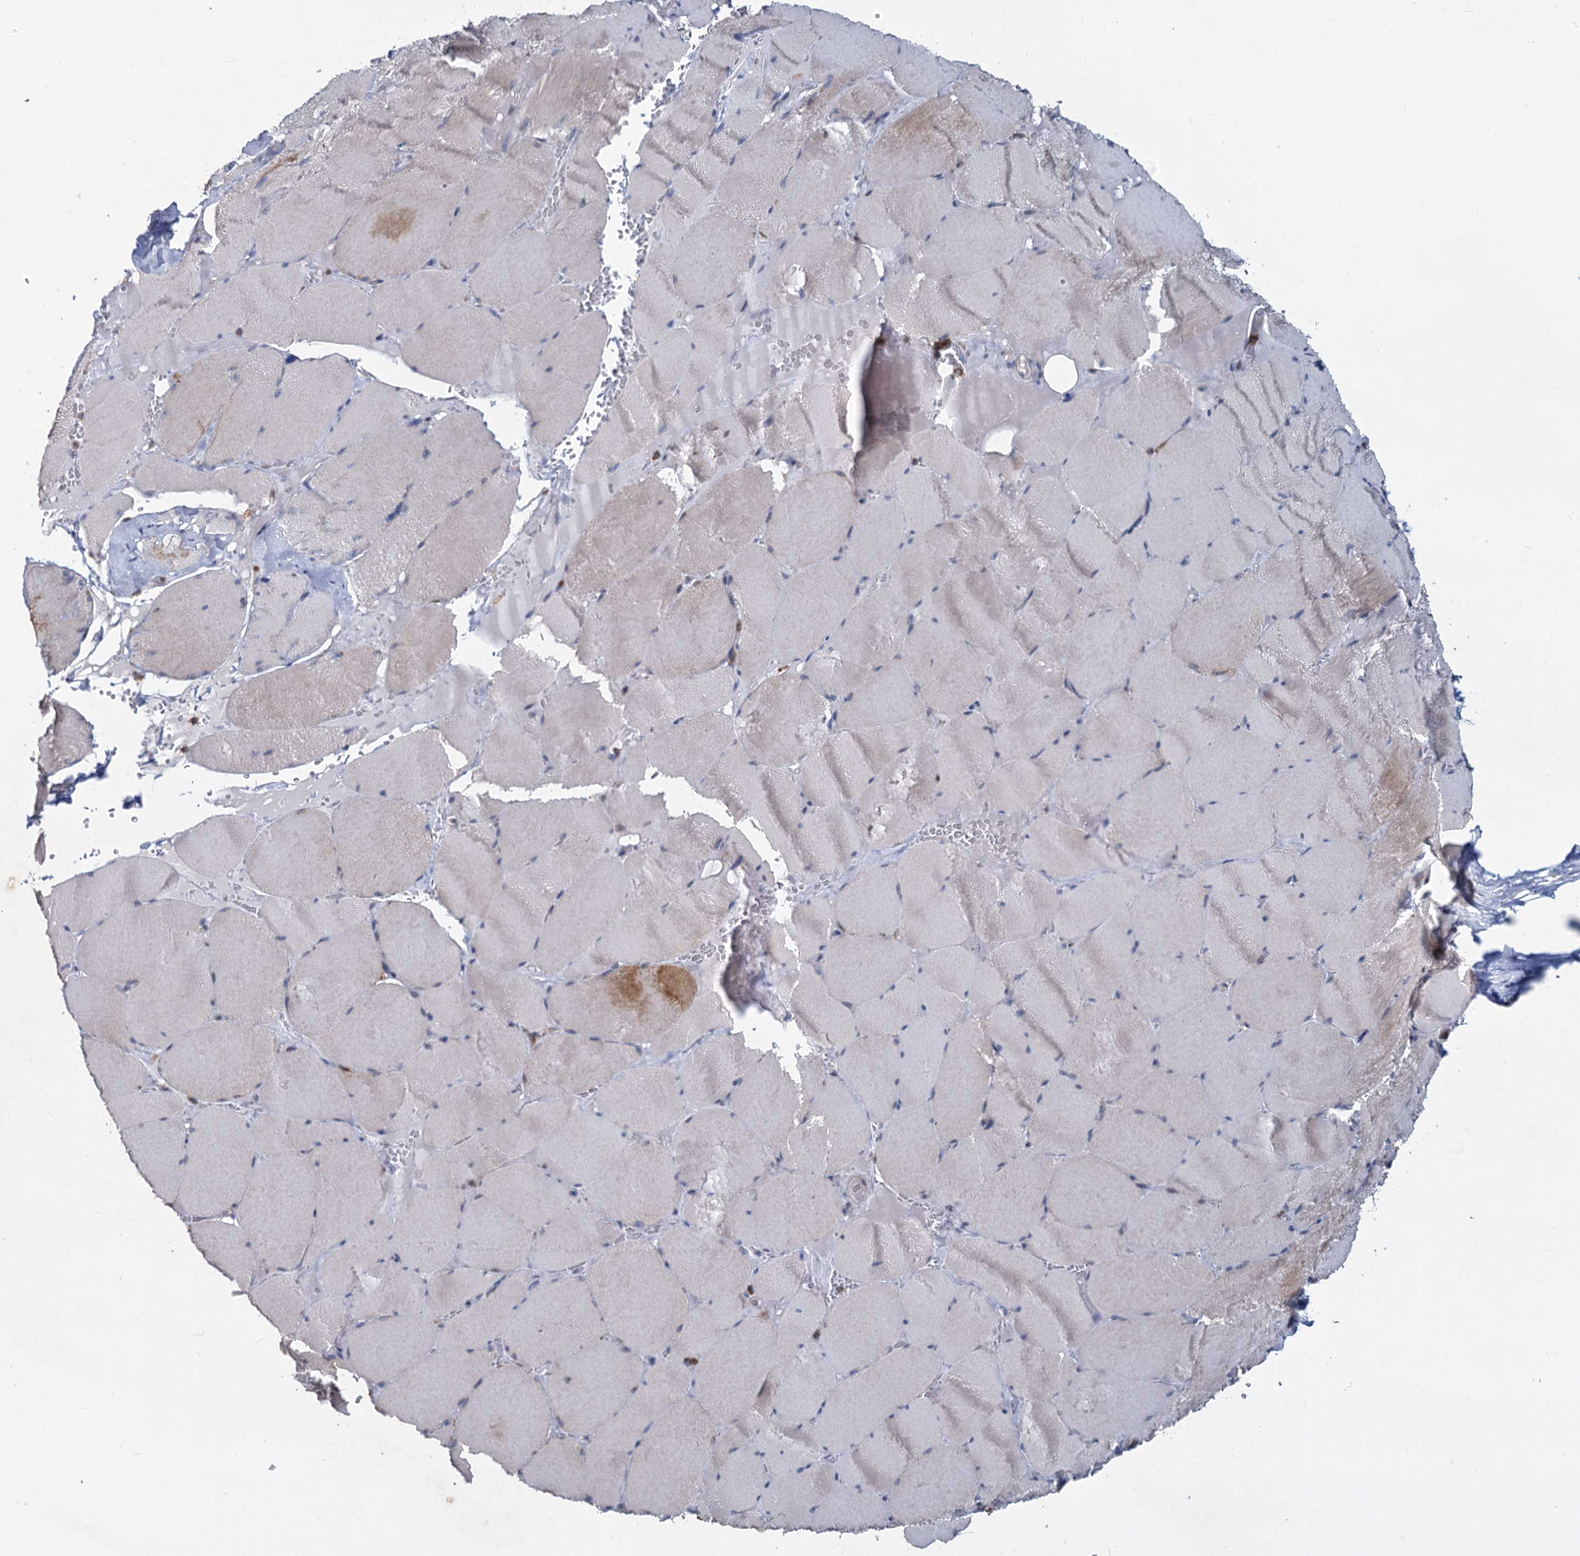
{"staining": {"intensity": "weak", "quantity": "25%-75%", "location": "cytoplasmic/membranous"}, "tissue": "skeletal muscle", "cell_type": "Myocytes", "image_type": "normal", "snomed": [{"axis": "morphology", "description": "Normal tissue, NOS"}, {"axis": "topography", "description": "Skeletal muscle"}, {"axis": "topography", "description": "Head-Neck"}], "caption": "IHC of normal skeletal muscle demonstrates low levels of weak cytoplasmic/membranous positivity in approximately 25%-75% of myocytes.", "gene": "LRCH4", "patient": {"sex": "male", "age": 66}}